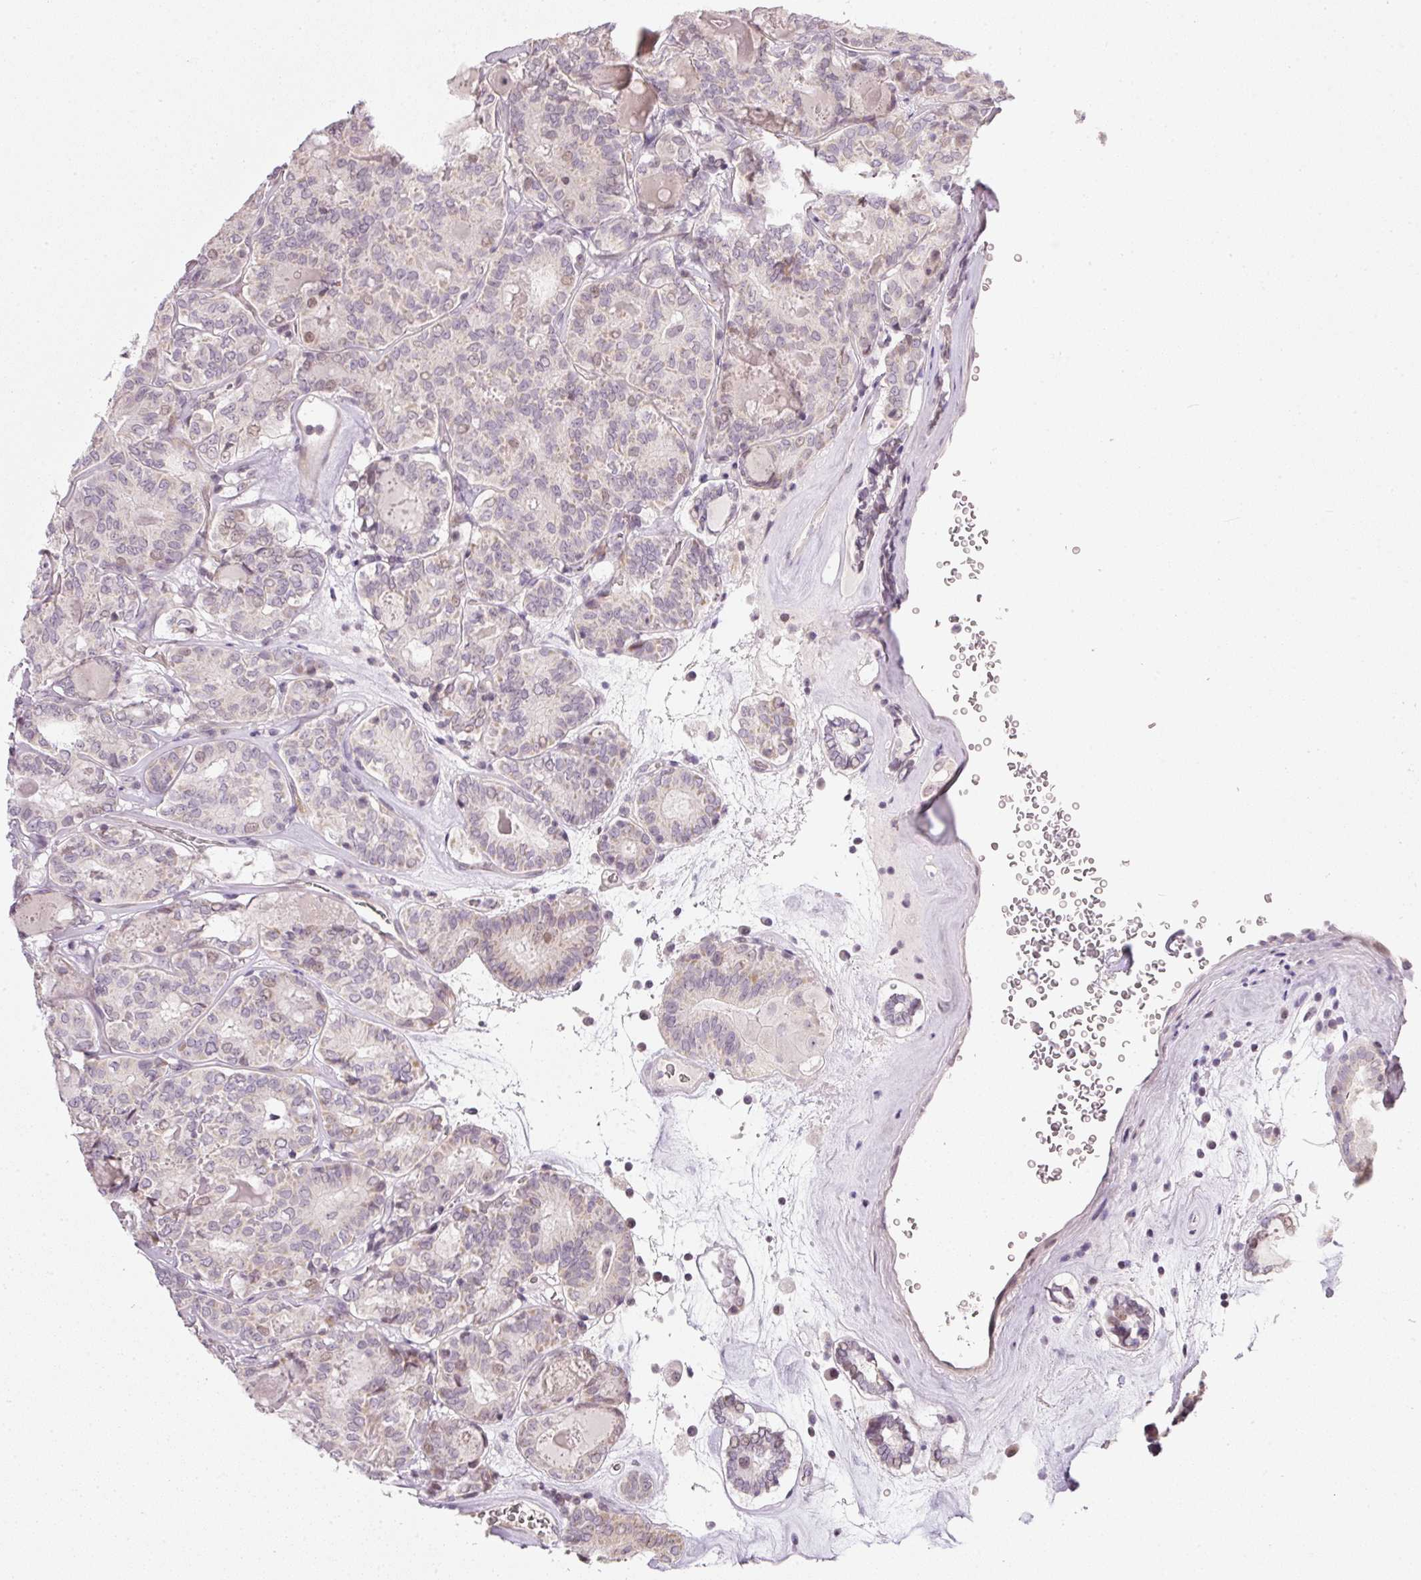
{"staining": {"intensity": "moderate", "quantity": "<25%", "location": "cytoplasmic/membranous,nuclear"}, "tissue": "thyroid cancer", "cell_type": "Tumor cells", "image_type": "cancer", "snomed": [{"axis": "morphology", "description": "Papillary adenocarcinoma, NOS"}, {"axis": "topography", "description": "Thyroid gland"}], "caption": "DAB immunohistochemical staining of thyroid cancer displays moderate cytoplasmic/membranous and nuclear protein expression in about <25% of tumor cells.", "gene": "NRDE2", "patient": {"sex": "female", "age": 72}}